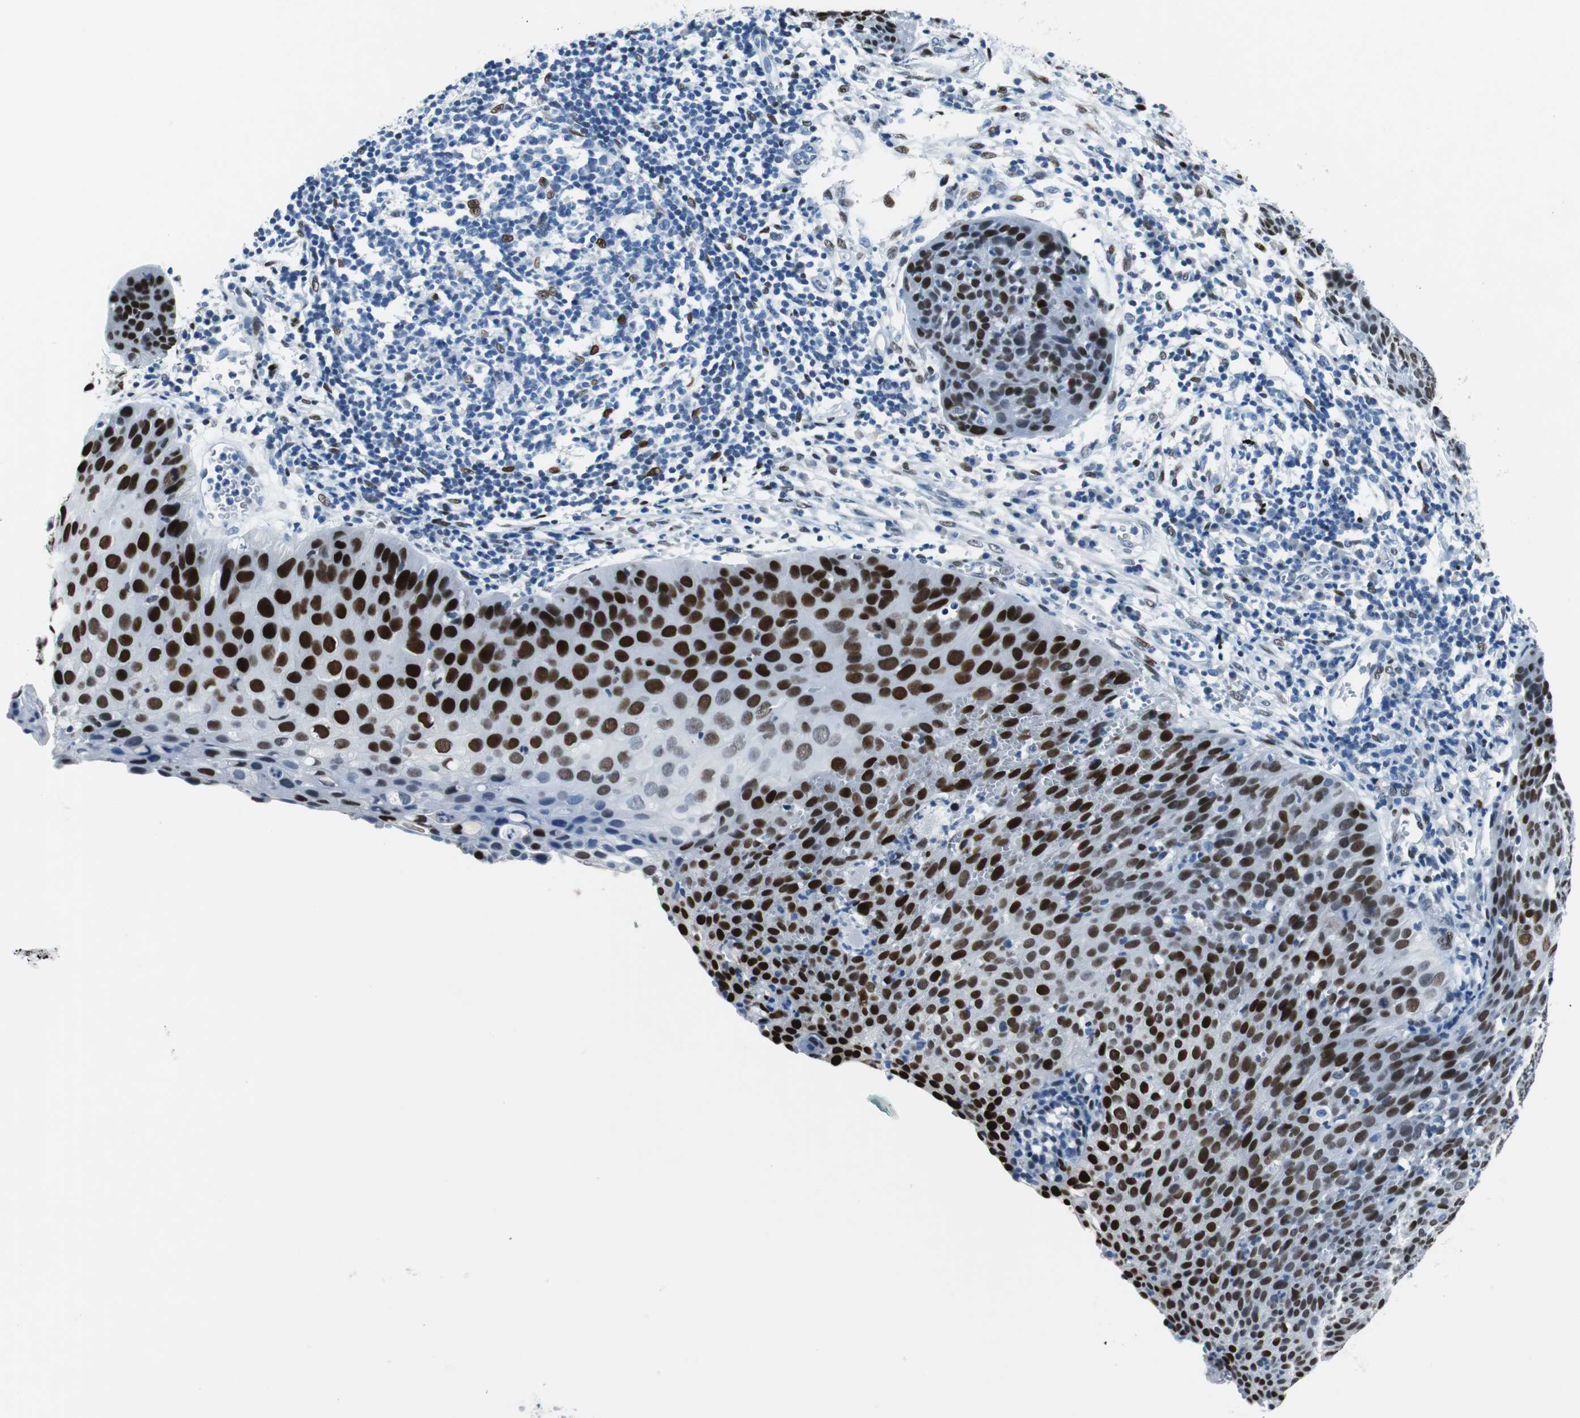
{"staining": {"intensity": "strong", "quantity": ">75%", "location": "nuclear"}, "tissue": "cervical cancer", "cell_type": "Tumor cells", "image_type": "cancer", "snomed": [{"axis": "morphology", "description": "Squamous cell carcinoma, NOS"}, {"axis": "topography", "description": "Cervix"}], "caption": "A high-resolution image shows immunohistochemistry staining of cervical squamous cell carcinoma, which demonstrates strong nuclear expression in approximately >75% of tumor cells.", "gene": "JUN", "patient": {"sex": "female", "age": 38}}